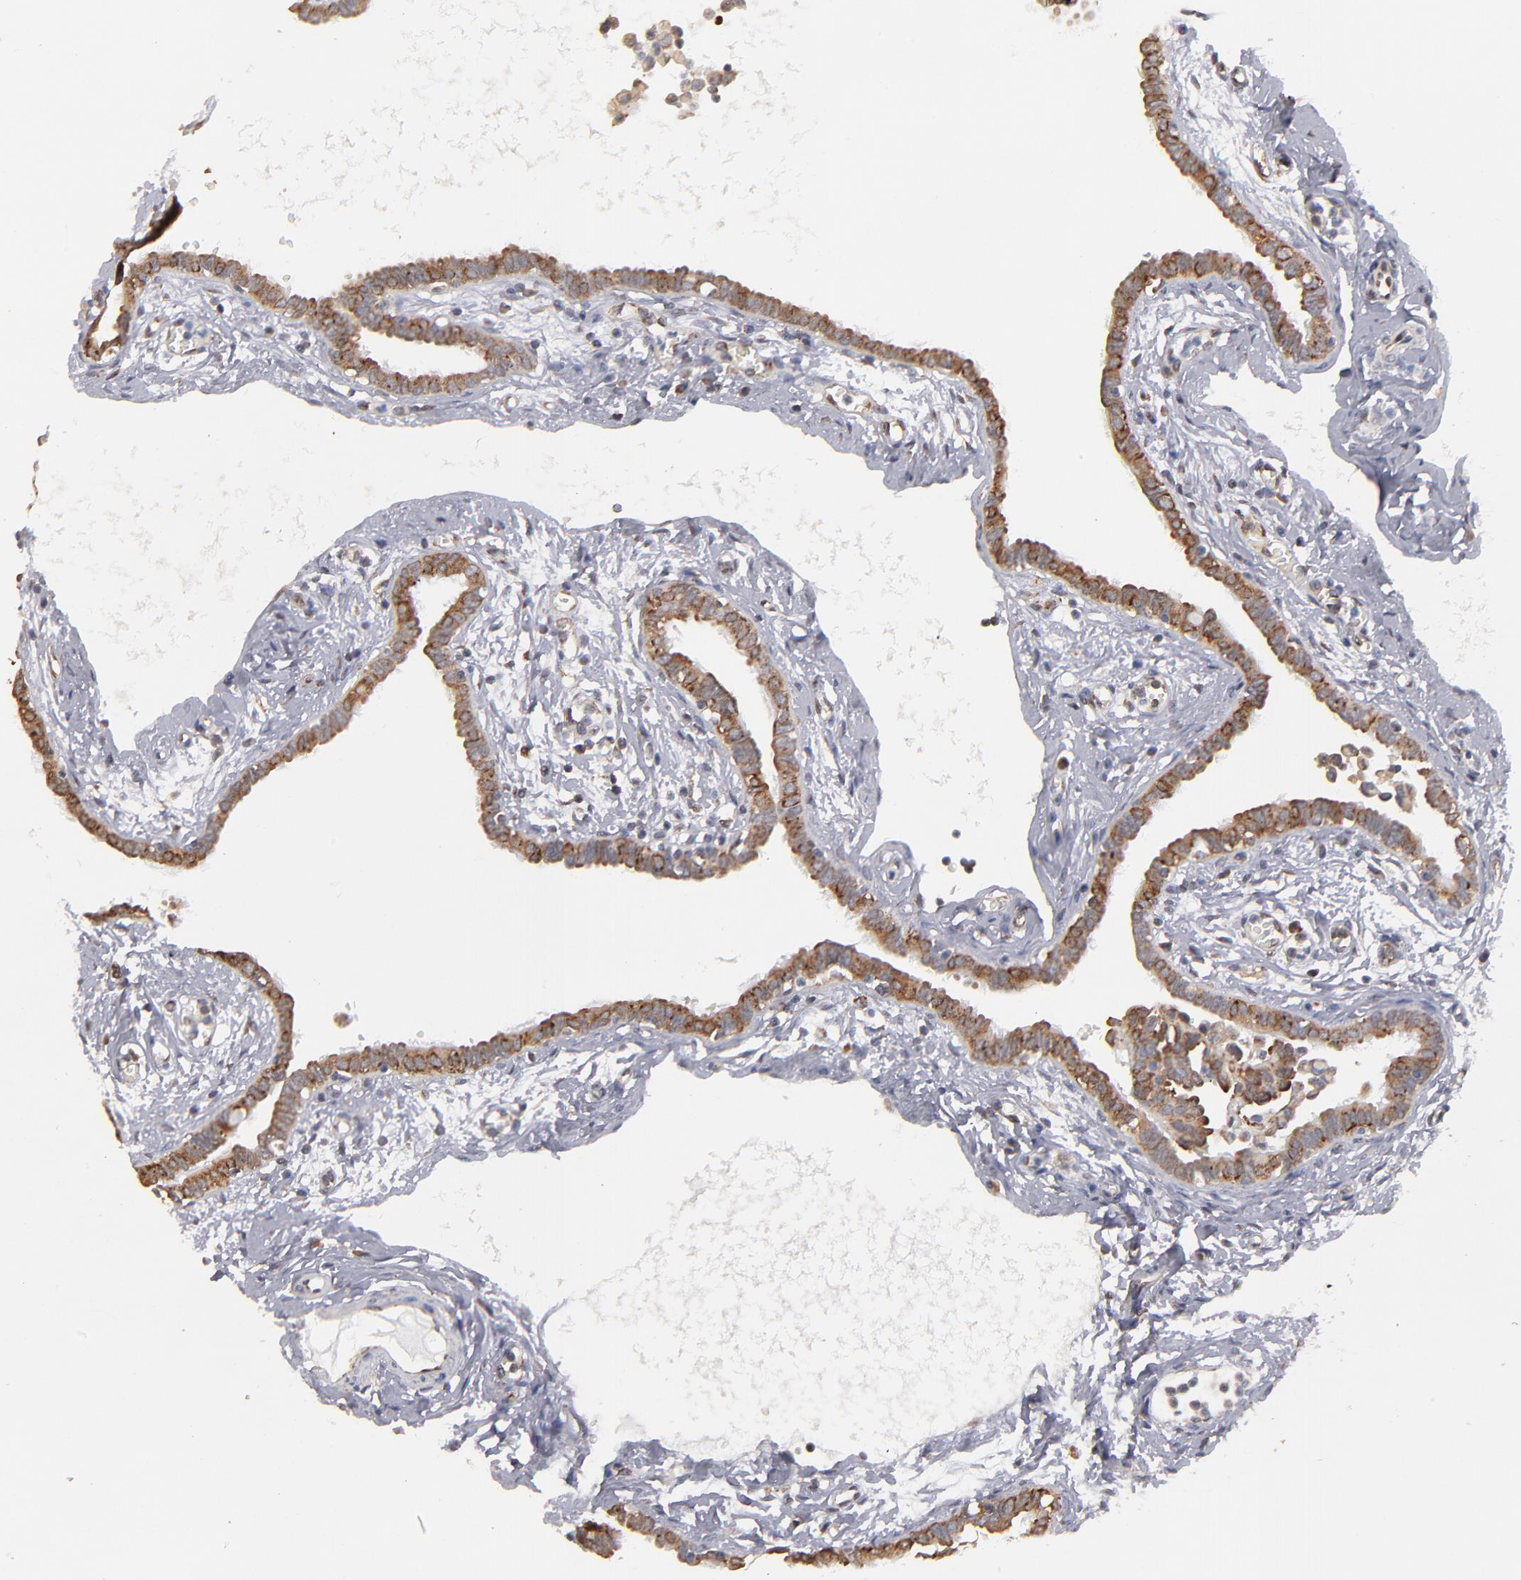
{"staining": {"intensity": "moderate", "quantity": ">75%", "location": "cytoplasmic/membranous"}, "tissue": "fallopian tube", "cell_type": "Glandular cells", "image_type": "normal", "snomed": [{"axis": "morphology", "description": "Normal tissue, NOS"}, {"axis": "topography", "description": "Fallopian tube"}], "caption": "A high-resolution histopathology image shows immunohistochemistry staining of unremarkable fallopian tube, which shows moderate cytoplasmic/membranous positivity in approximately >75% of glandular cells.", "gene": "KTN1", "patient": {"sex": "female", "age": 54}}